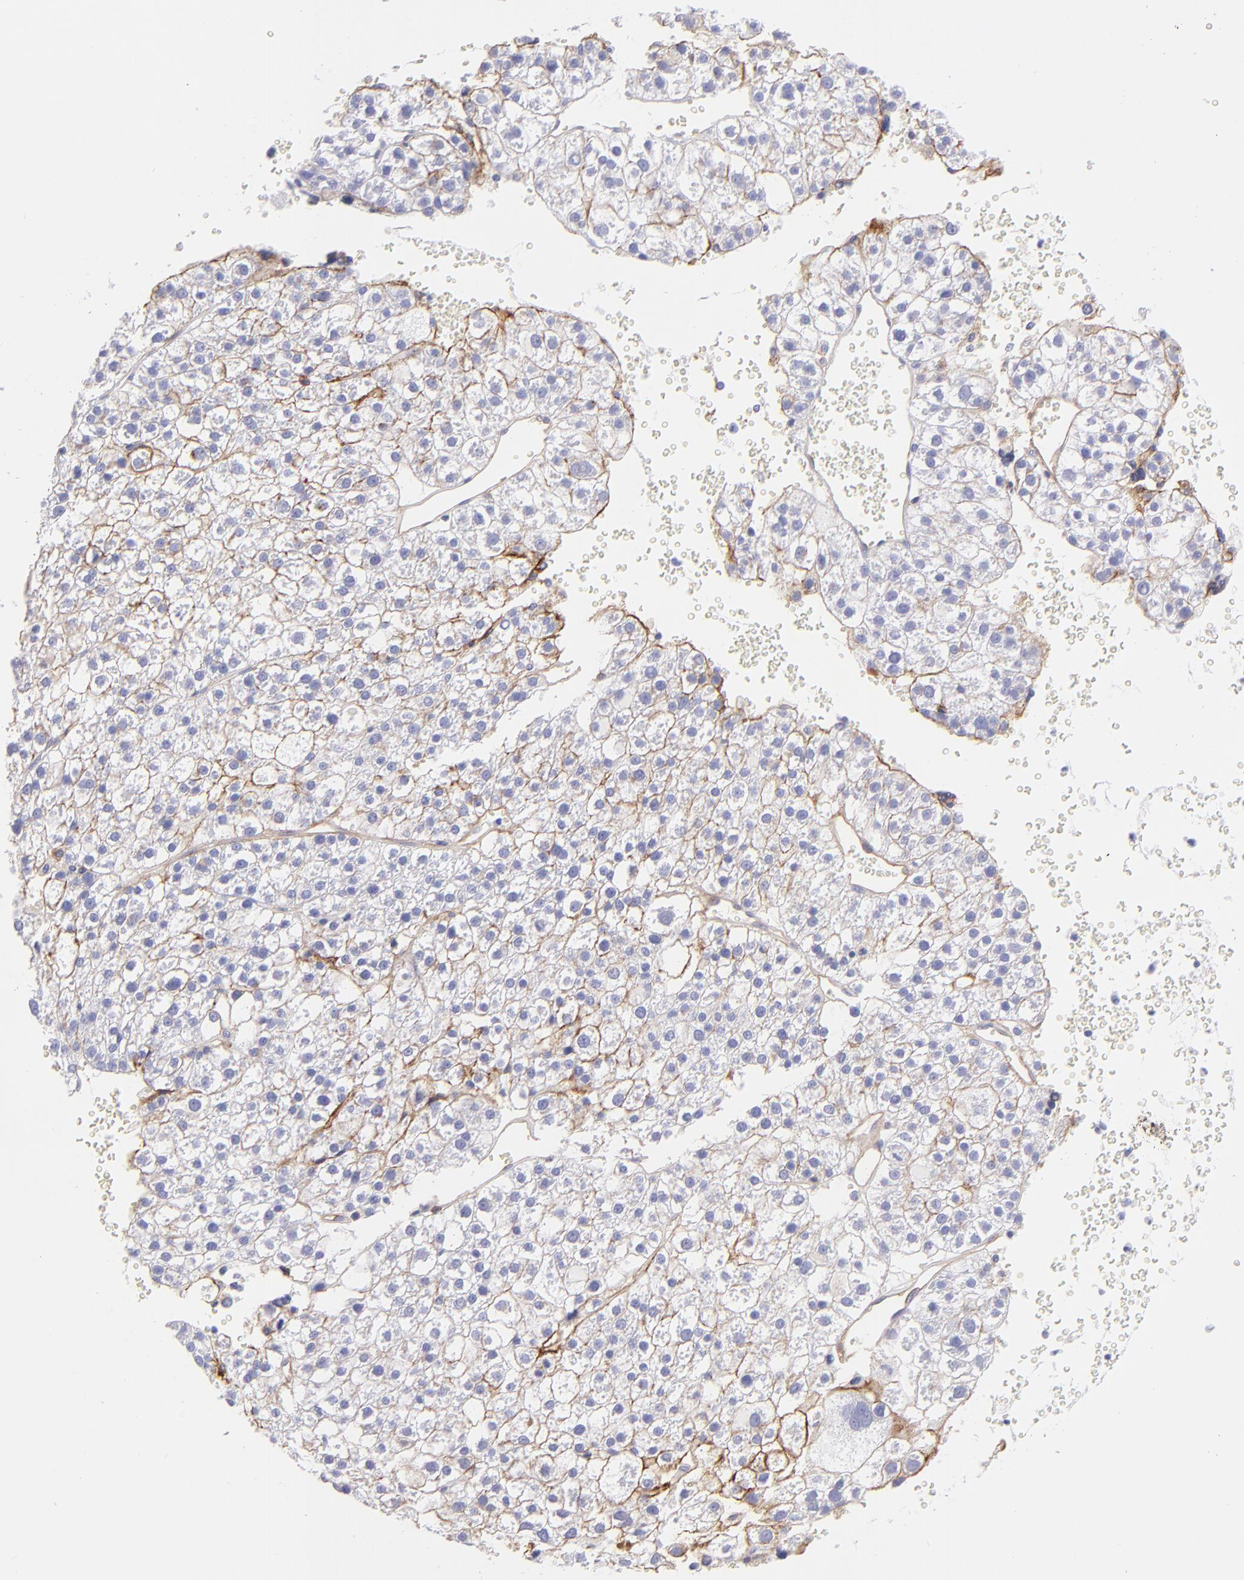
{"staining": {"intensity": "weak", "quantity": "25%-75%", "location": "cytoplasmic/membranous"}, "tissue": "liver cancer", "cell_type": "Tumor cells", "image_type": "cancer", "snomed": [{"axis": "morphology", "description": "Carcinoma, Hepatocellular, NOS"}, {"axis": "topography", "description": "Liver"}], "caption": "Liver cancer stained with DAB immunohistochemistry (IHC) displays low levels of weak cytoplasmic/membranous staining in about 25%-75% of tumor cells.", "gene": "CD81", "patient": {"sex": "female", "age": 85}}